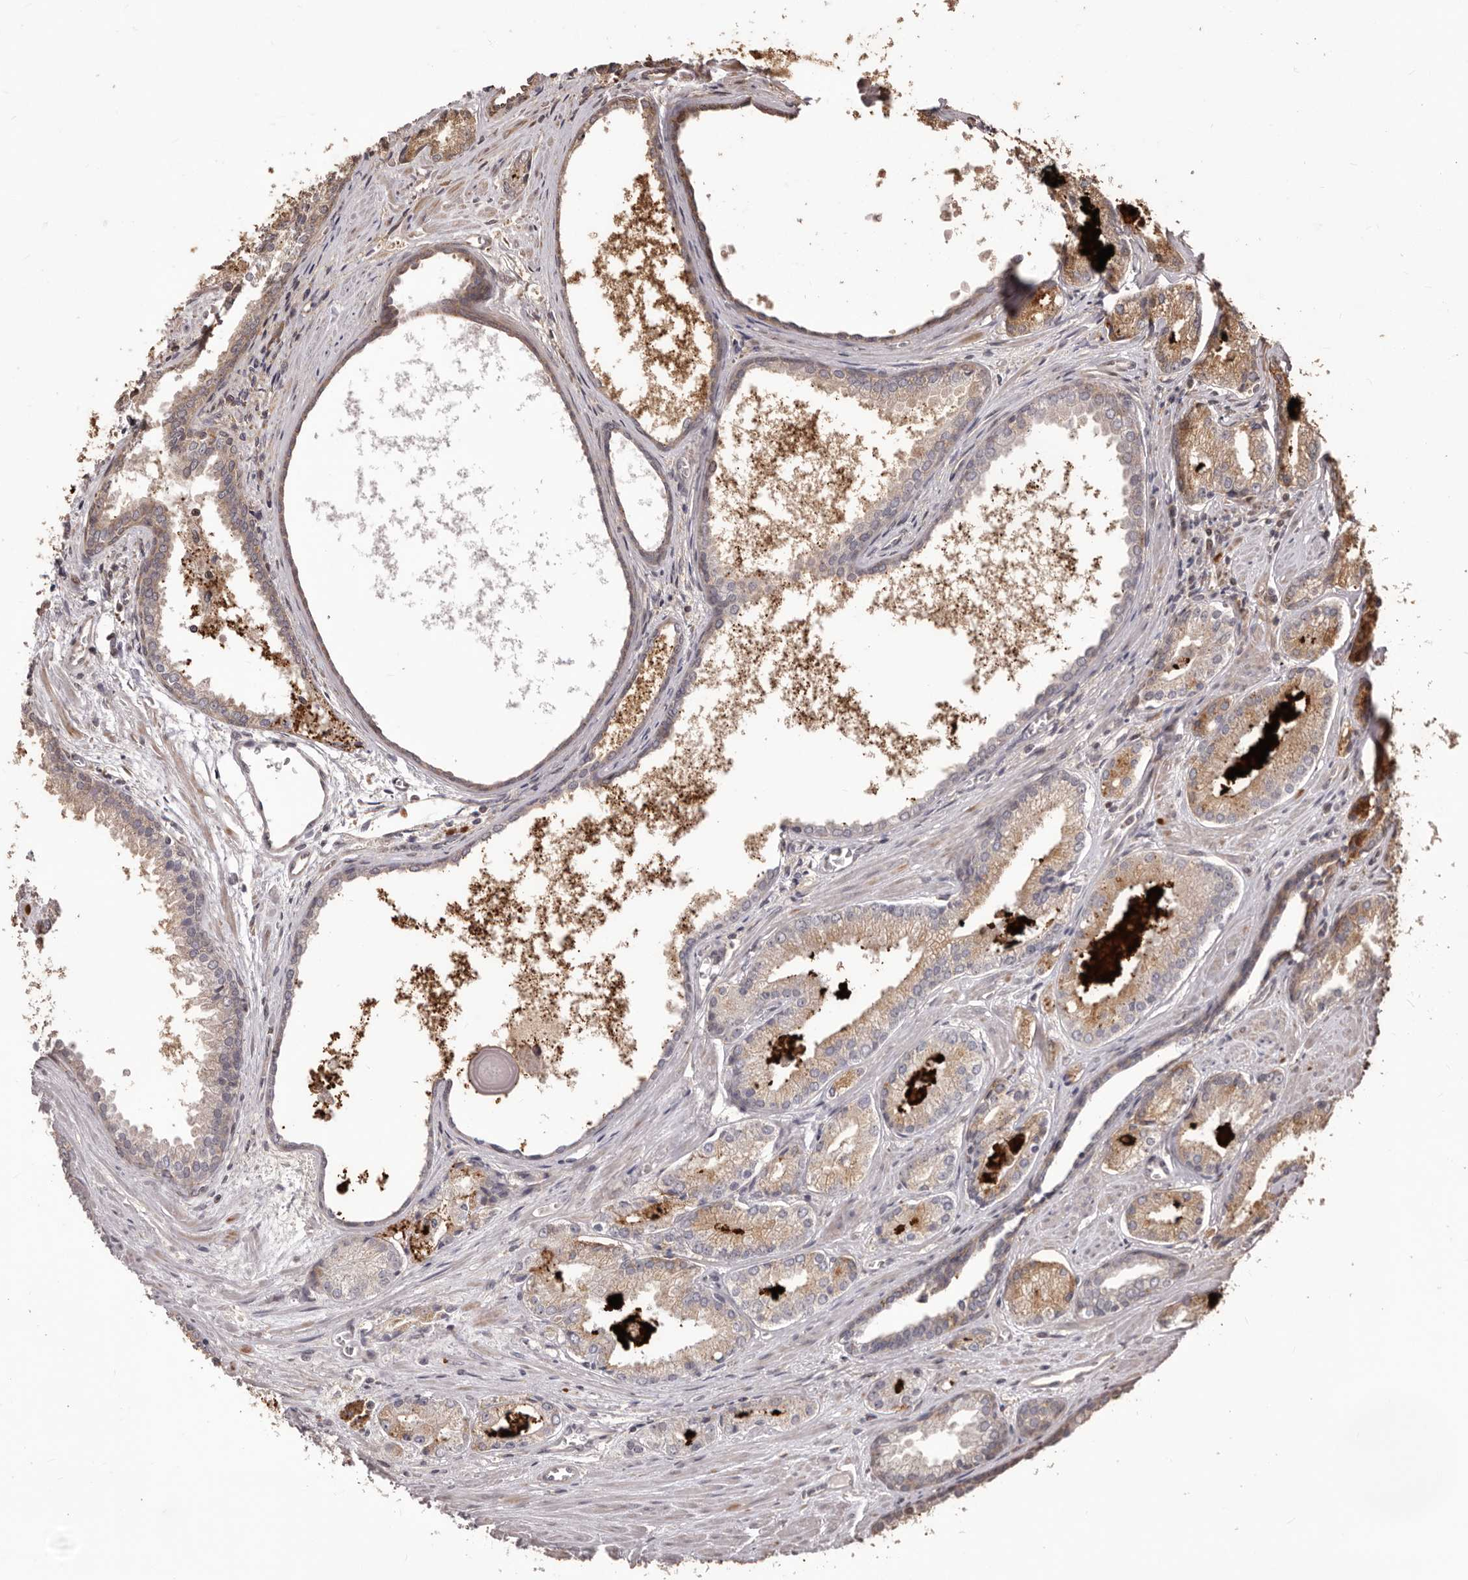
{"staining": {"intensity": "weak", "quantity": "25%-75%", "location": "cytoplasmic/membranous"}, "tissue": "prostate cancer", "cell_type": "Tumor cells", "image_type": "cancer", "snomed": [{"axis": "morphology", "description": "Adenocarcinoma, Low grade"}, {"axis": "topography", "description": "Prostate"}], "caption": "This is a histology image of immunohistochemistry (IHC) staining of prostate low-grade adenocarcinoma, which shows weak staining in the cytoplasmic/membranous of tumor cells.", "gene": "MTO1", "patient": {"sex": "male", "age": 54}}